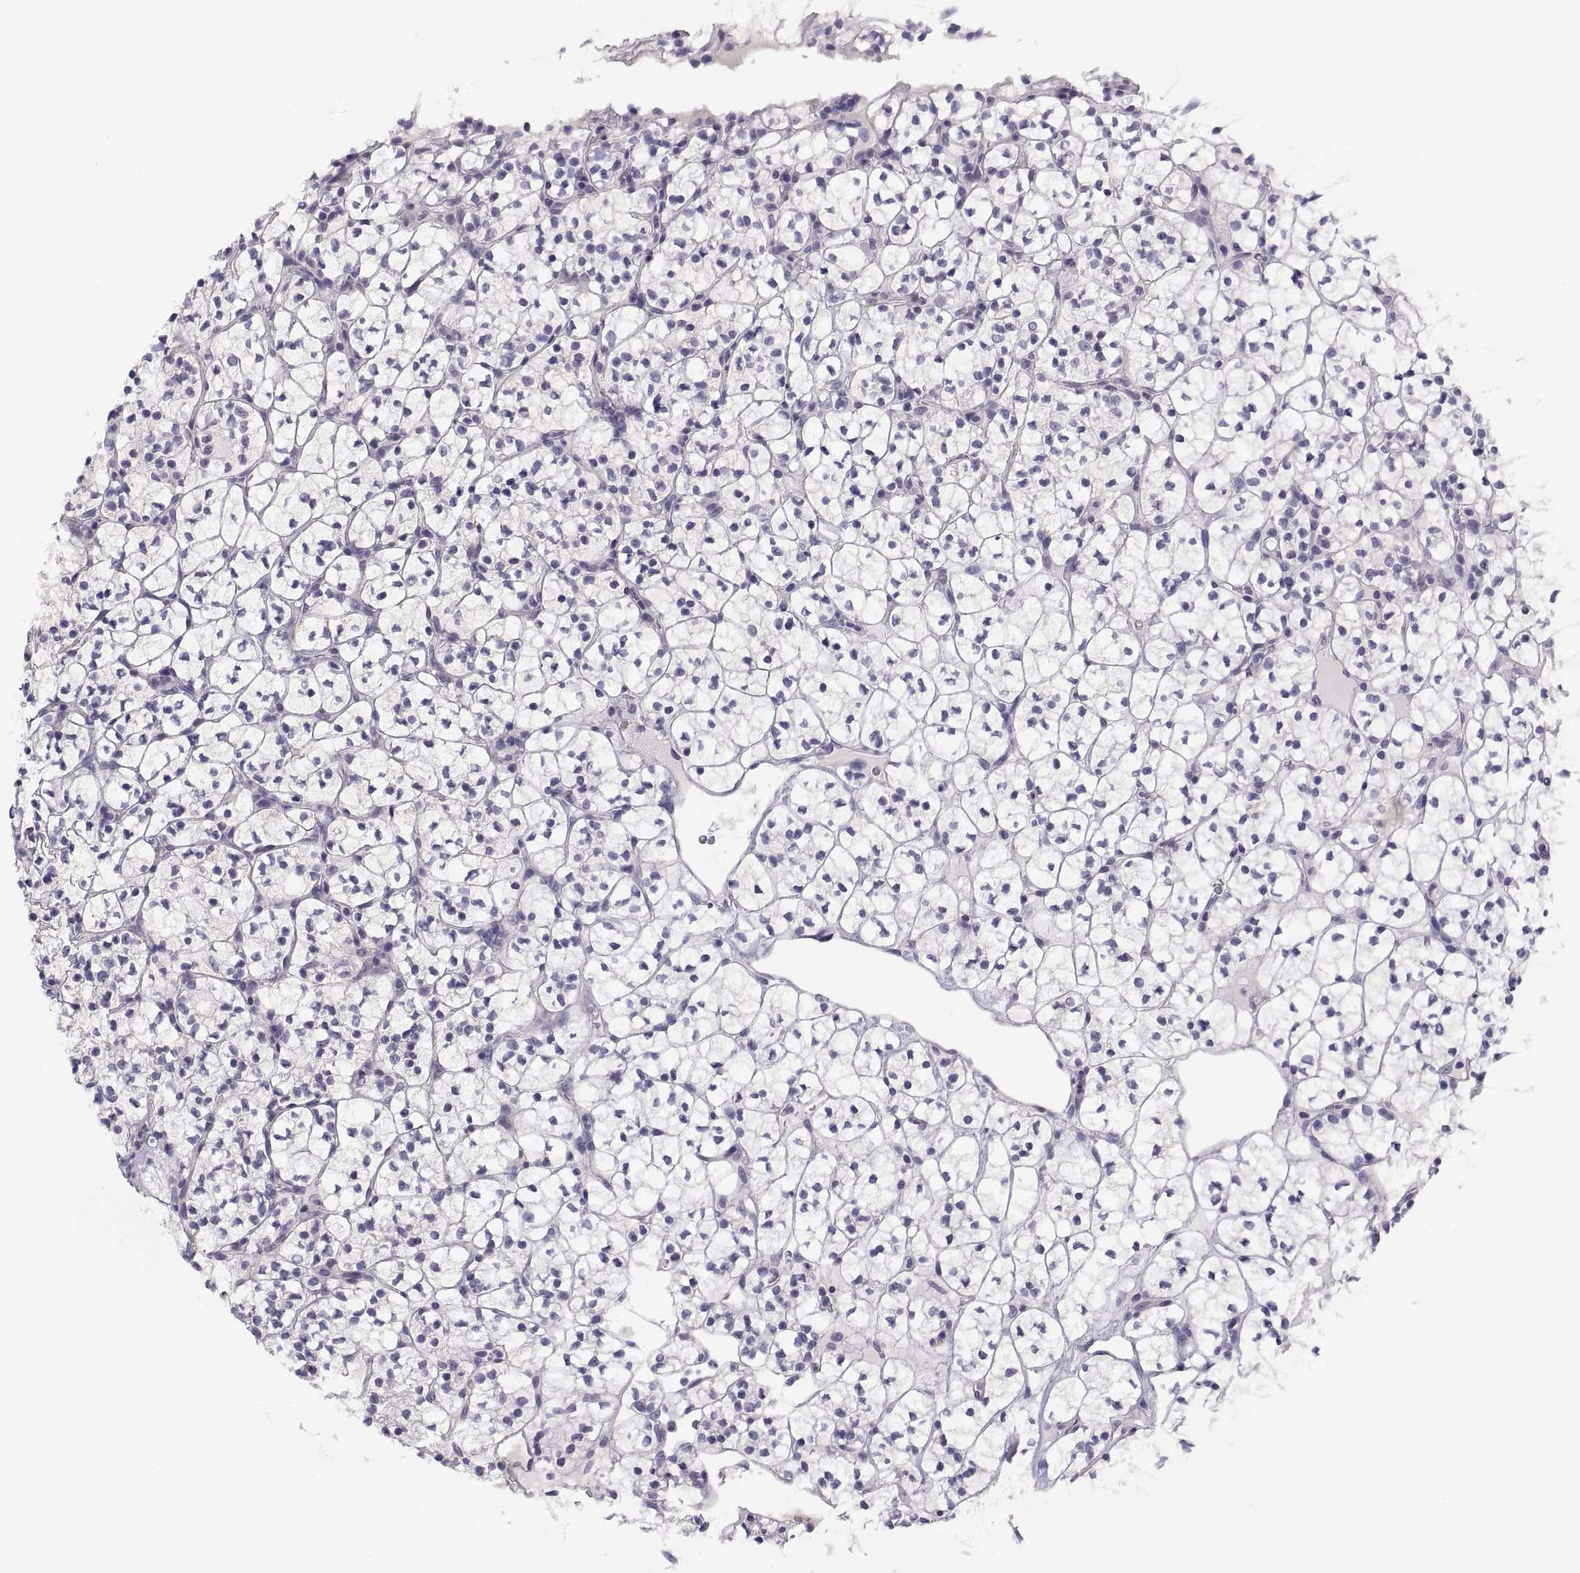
{"staining": {"intensity": "negative", "quantity": "none", "location": "none"}, "tissue": "renal cancer", "cell_type": "Tumor cells", "image_type": "cancer", "snomed": [{"axis": "morphology", "description": "Adenocarcinoma, NOS"}, {"axis": "topography", "description": "Kidney"}], "caption": "DAB immunohistochemical staining of human renal cancer shows no significant positivity in tumor cells.", "gene": "STRC", "patient": {"sex": "female", "age": 89}}